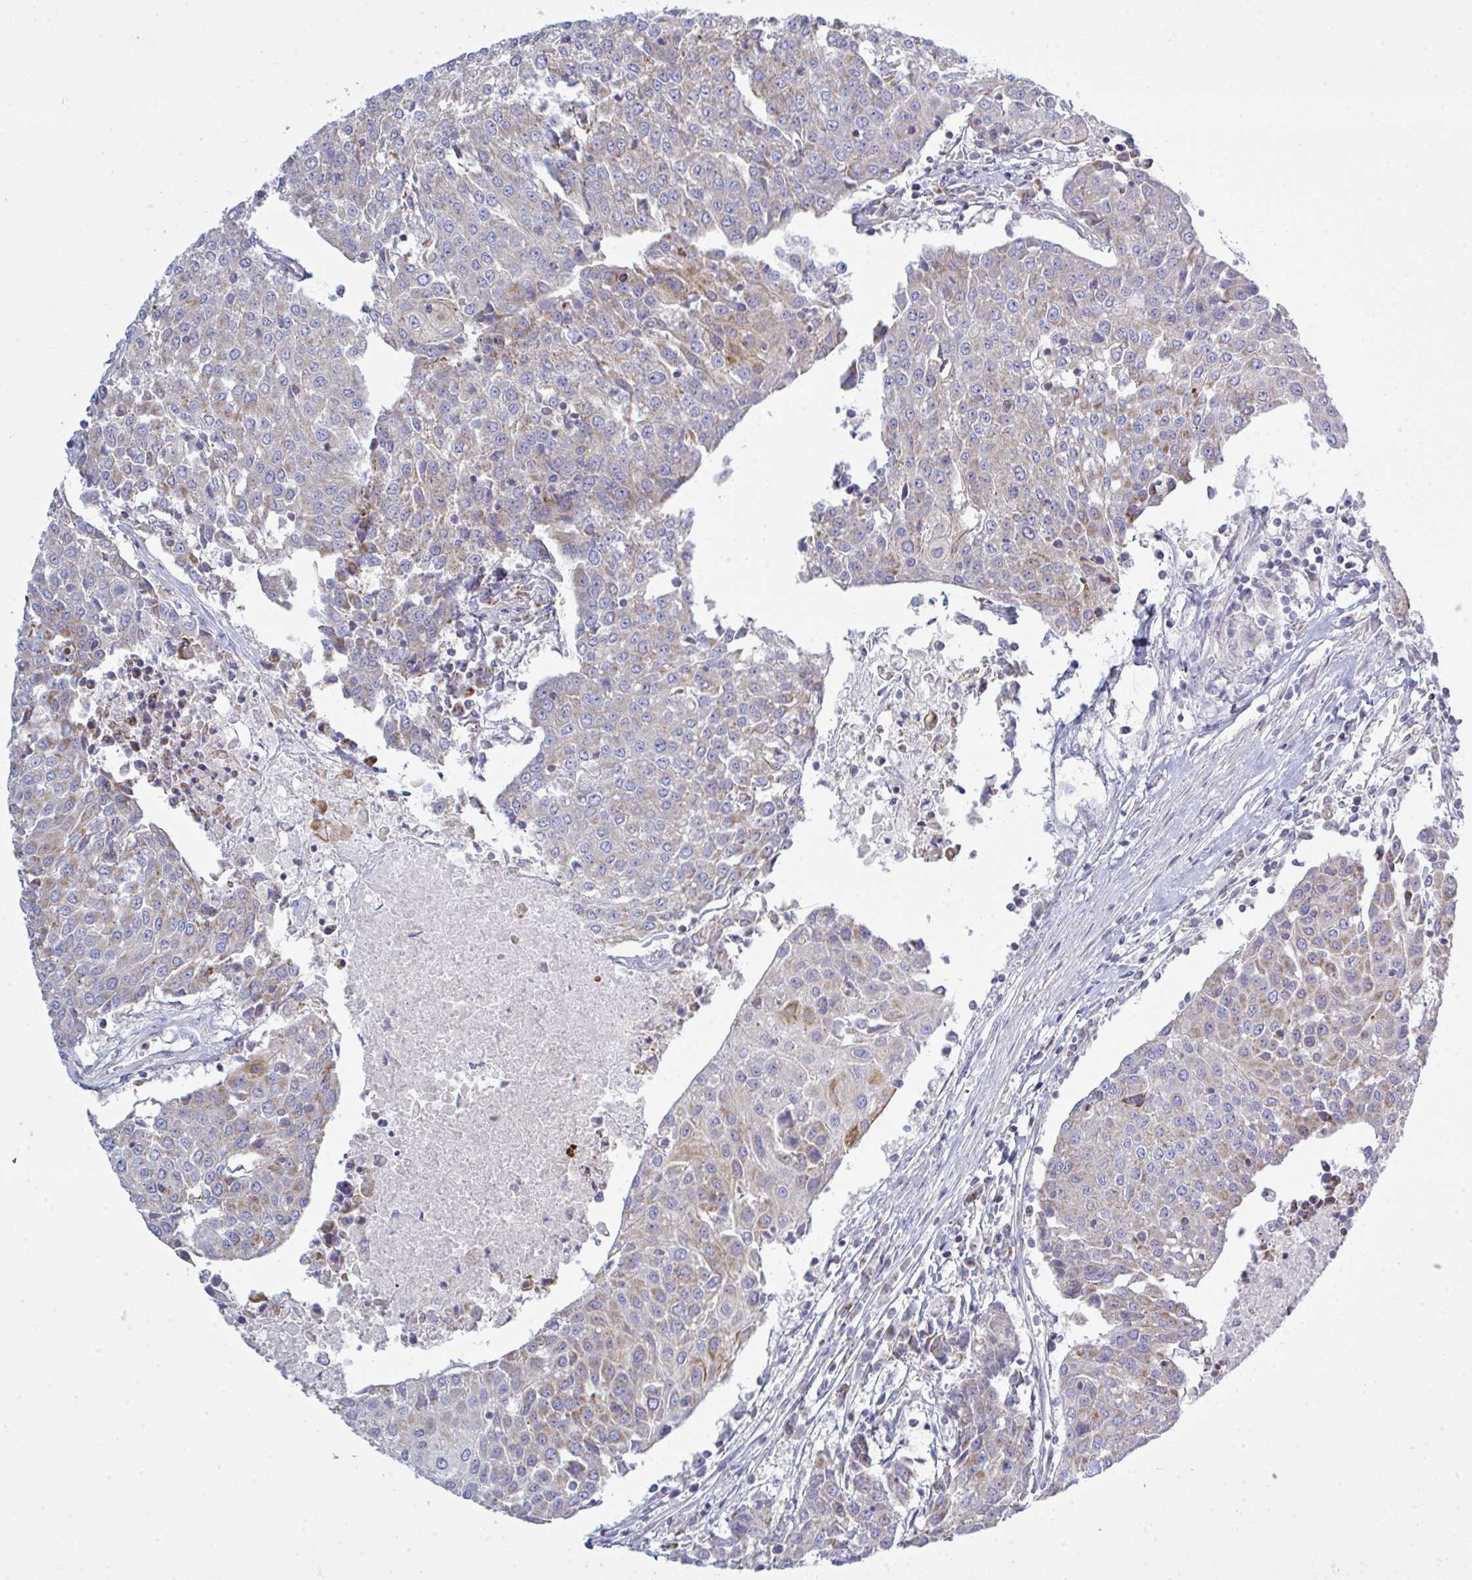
{"staining": {"intensity": "weak", "quantity": "<25%", "location": "cytoplasmic/membranous"}, "tissue": "urothelial cancer", "cell_type": "Tumor cells", "image_type": "cancer", "snomed": [{"axis": "morphology", "description": "Urothelial carcinoma, High grade"}, {"axis": "topography", "description": "Urinary bladder"}], "caption": "Tumor cells show no significant protein positivity in urothelial carcinoma (high-grade). The staining is performed using DAB brown chromogen with nuclei counter-stained in using hematoxylin.", "gene": "NDUFA7", "patient": {"sex": "female", "age": 85}}